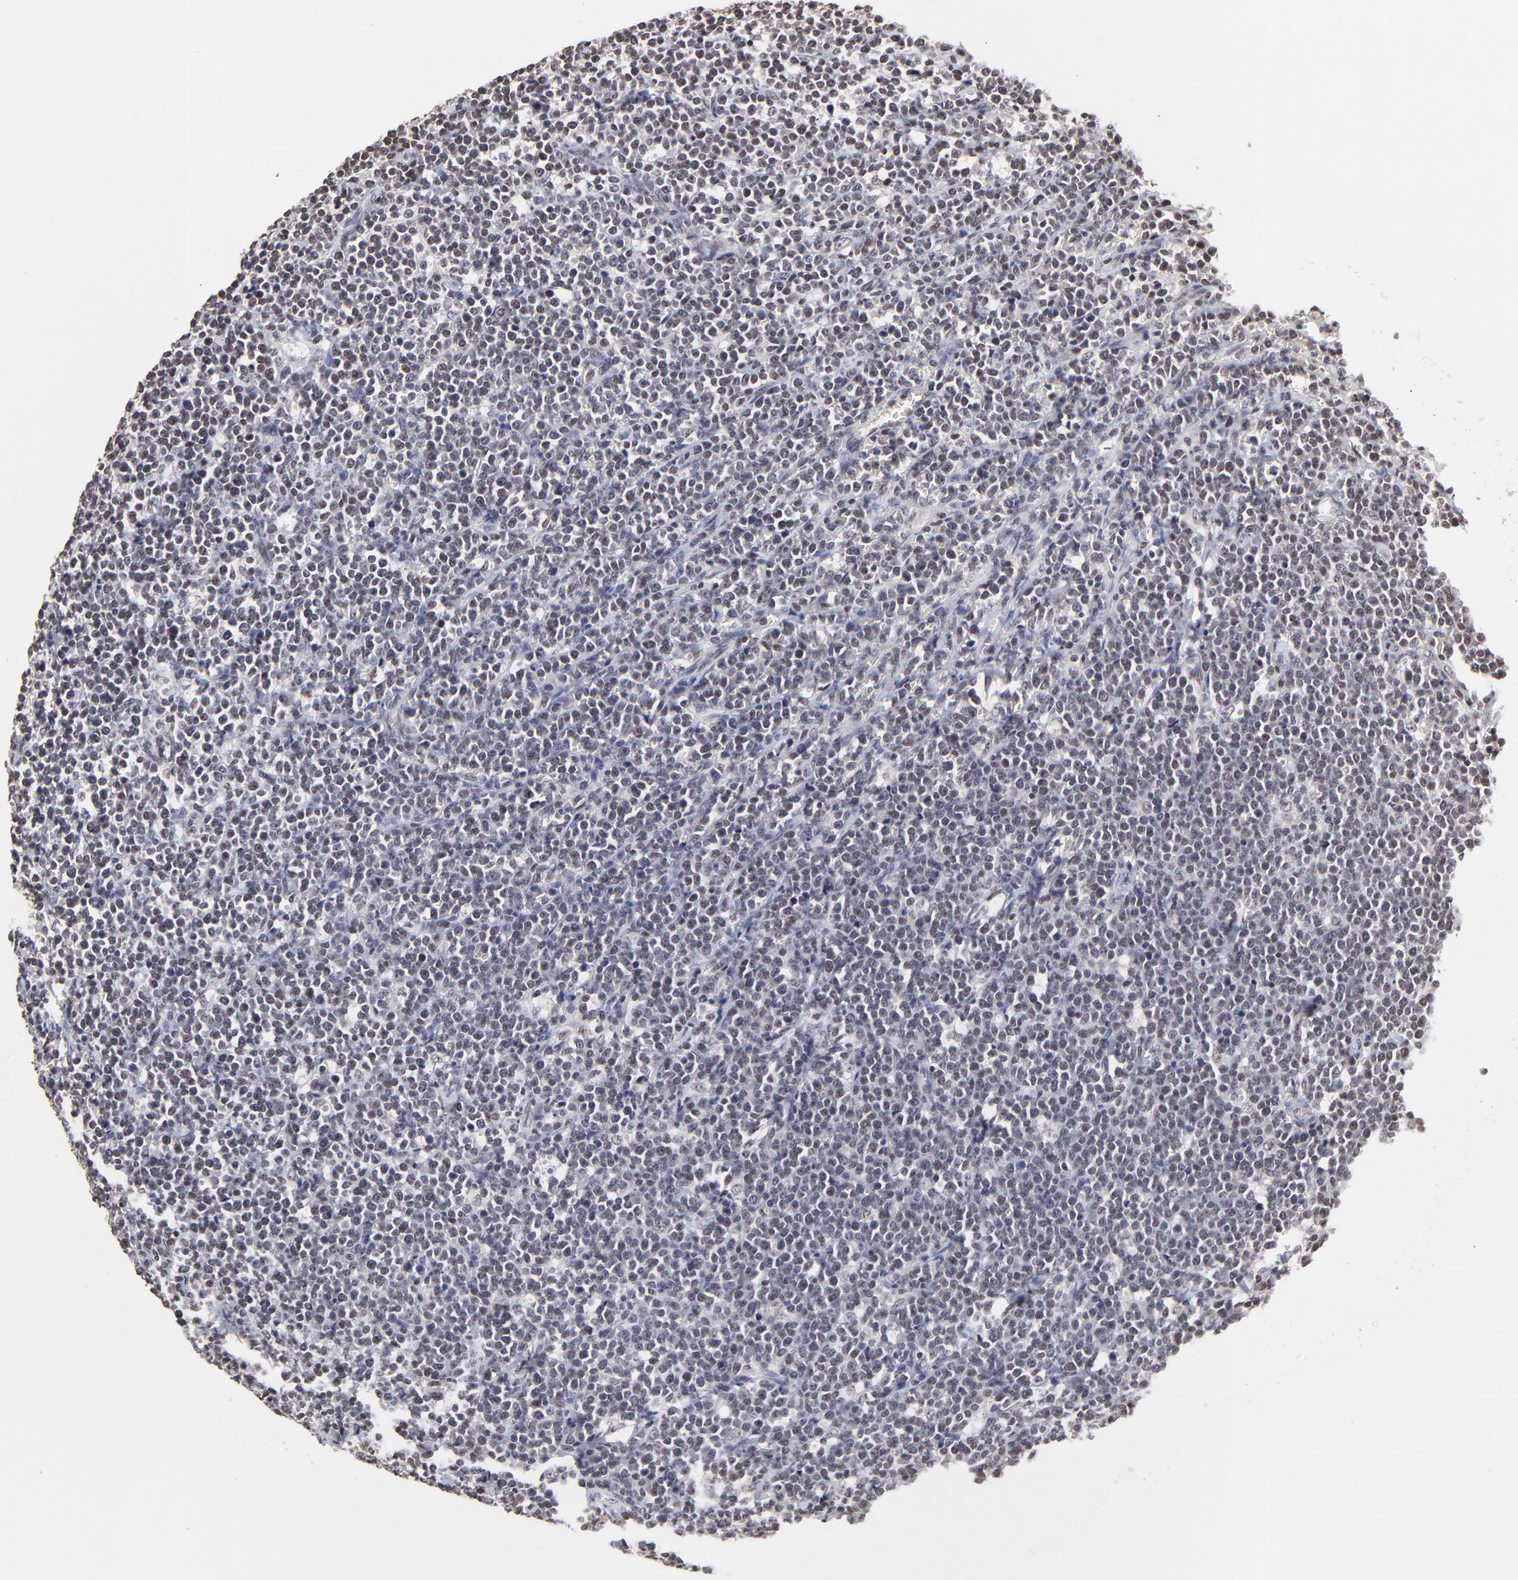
{"staining": {"intensity": "weak", "quantity": "25%-75%", "location": "nuclear"}, "tissue": "lymphoma", "cell_type": "Tumor cells", "image_type": "cancer", "snomed": [{"axis": "morphology", "description": "Malignant lymphoma, non-Hodgkin's type, High grade"}, {"axis": "topography", "description": "Small intestine"}, {"axis": "topography", "description": "Colon"}], "caption": "Malignant lymphoma, non-Hodgkin's type (high-grade) stained with DAB immunohistochemistry (IHC) exhibits low levels of weak nuclear expression in about 25%-75% of tumor cells. The protein of interest is shown in brown color, while the nuclei are stained blue.", "gene": "DSN1", "patient": {"sex": "male", "age": 8}}